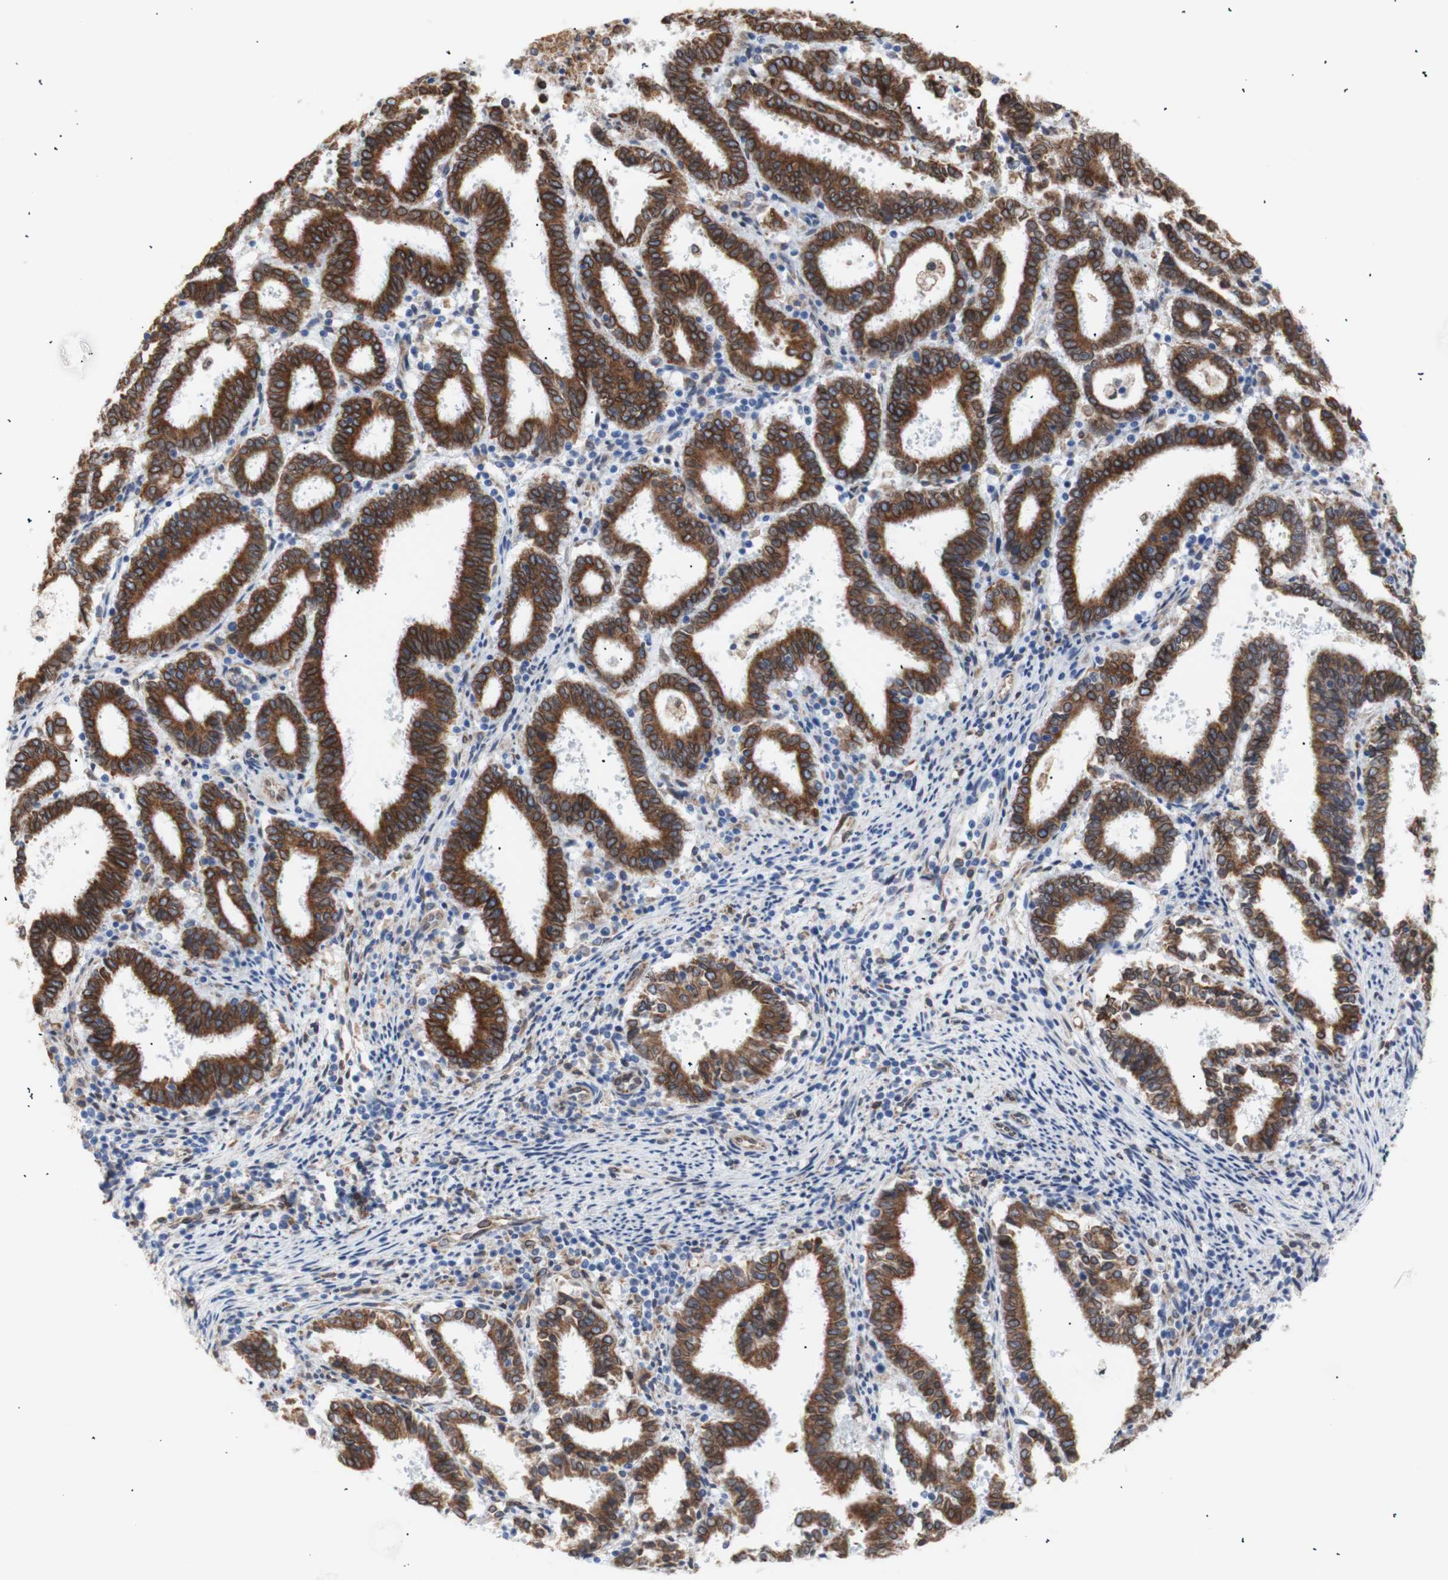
{"staining": {"intensity": "strong", "quantity": ">75%", "location": "cytoplasmic/membranous,nuclear"}, "tissue": "endometrial cancer", "cell_type": "Tumor cells", "image_type": "cancer", "snomed": [{"axis": "morphology", "description": "Adenocarcinoma, NOS"}, {"axis": "topography", "description": "Uterus"}], "caption": "Strong cytoplasmic/membranous and nuclear protein staining is appreciated in approximately >75% of tumor cells in endometrial adenocarcinoma. The staining was performed using DAB, with brown indicating positive protein expression. Nuclei are stained blue with hematoxylin.", "gene": "ERLIN1", "patient": {"sex": "female", "age": 83}}